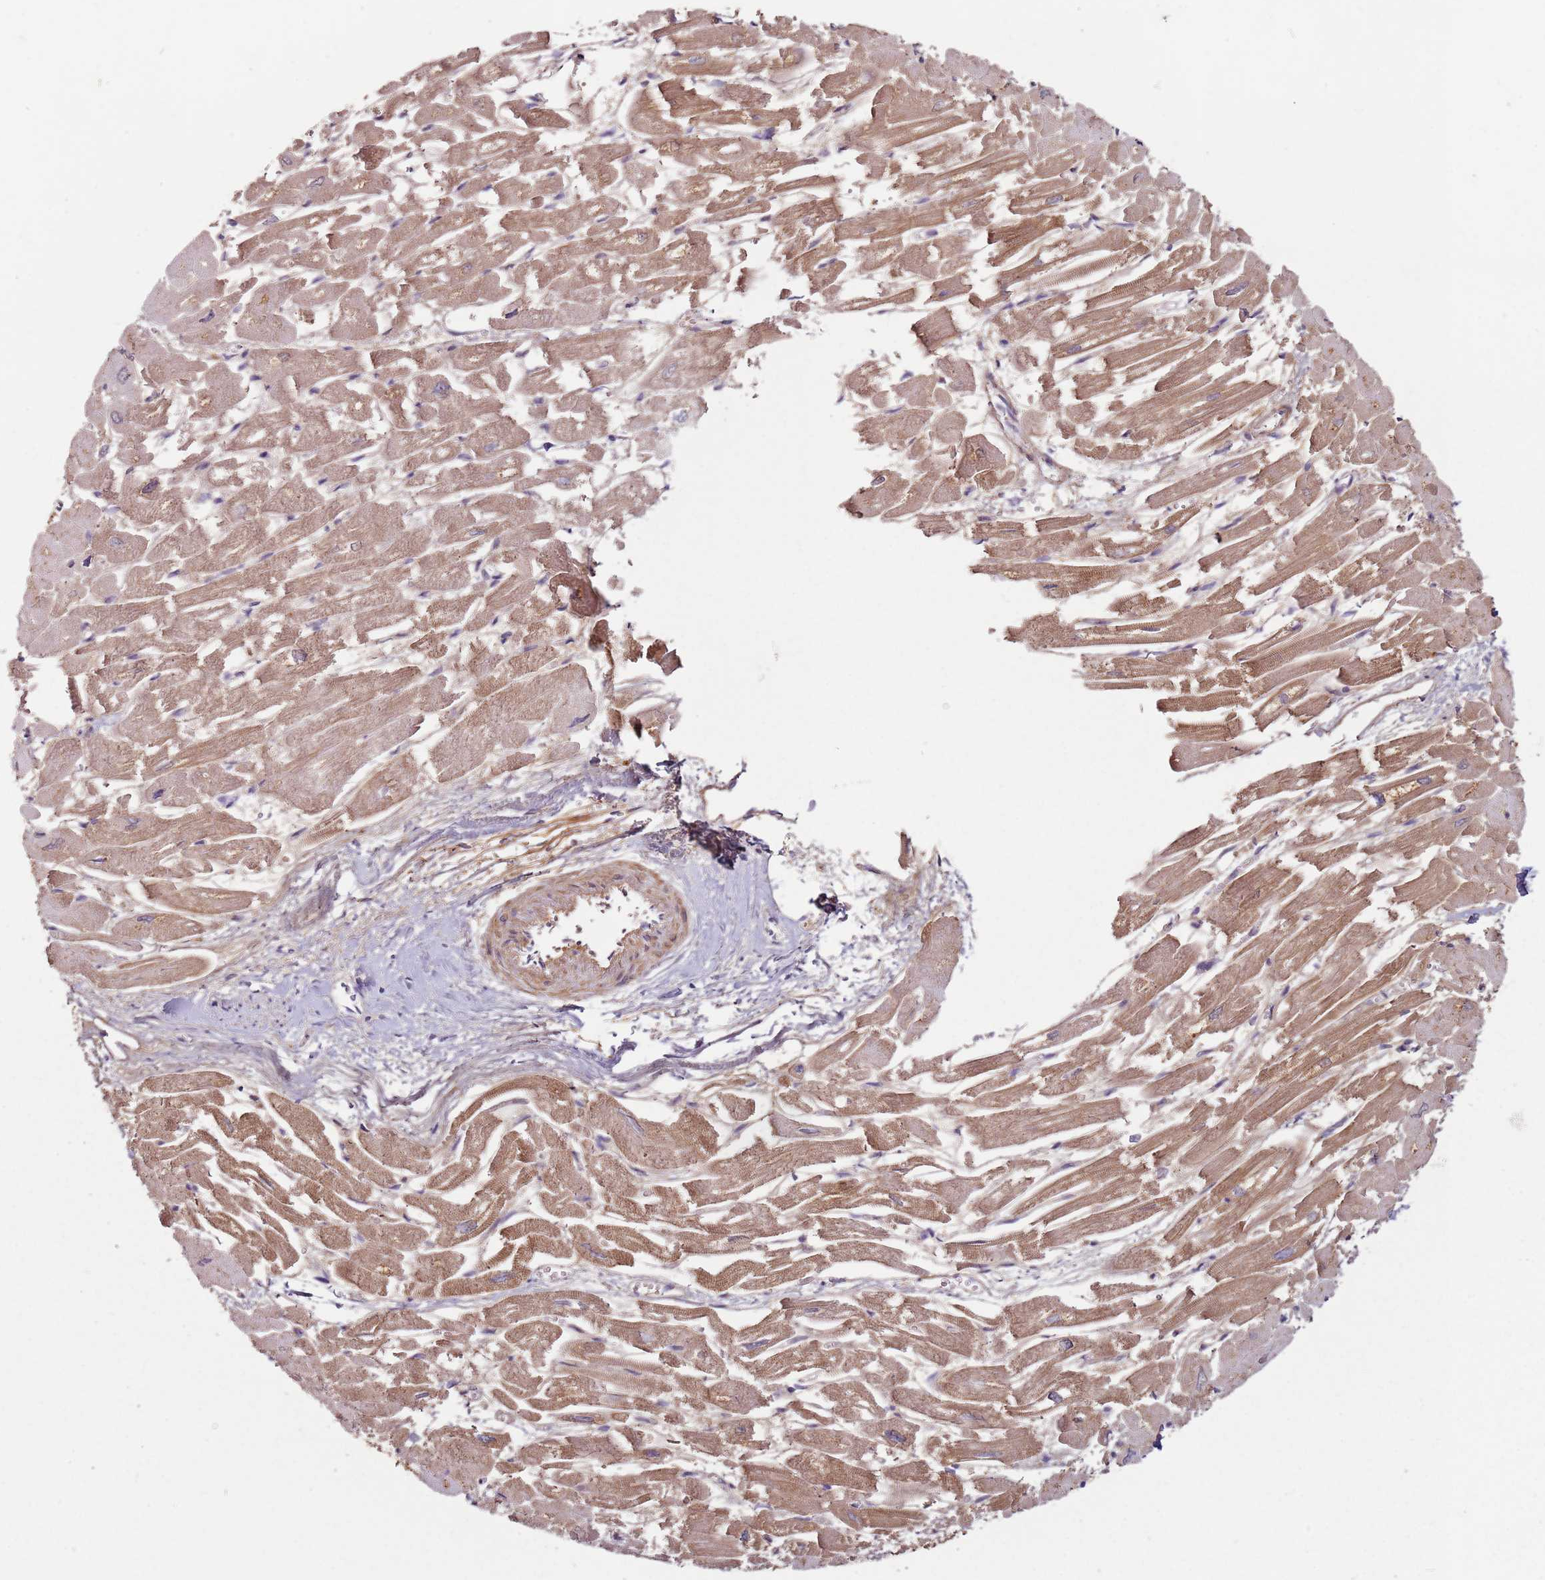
{"staining": {"intensity": "moderate", "quantity": ">75%", "location": "cytoplasmic/membranous"}, "tissue": "heart muscle", "cell_type": "Cardiomyocytes", "image_type": "normal", "snomed": [{"axis": "morphology", "description": "Normal tissue, NOS"}, {"axis": "topography", "description": "Heart"}], "caption": "This is a micrograph of IHC staining of benign heart muscle, which shows moderate staining in the cytoplasmic/membranous of cardiomyocytes.", "gene": "MDH1", "patient": {"sex": "male", "age": 54}}